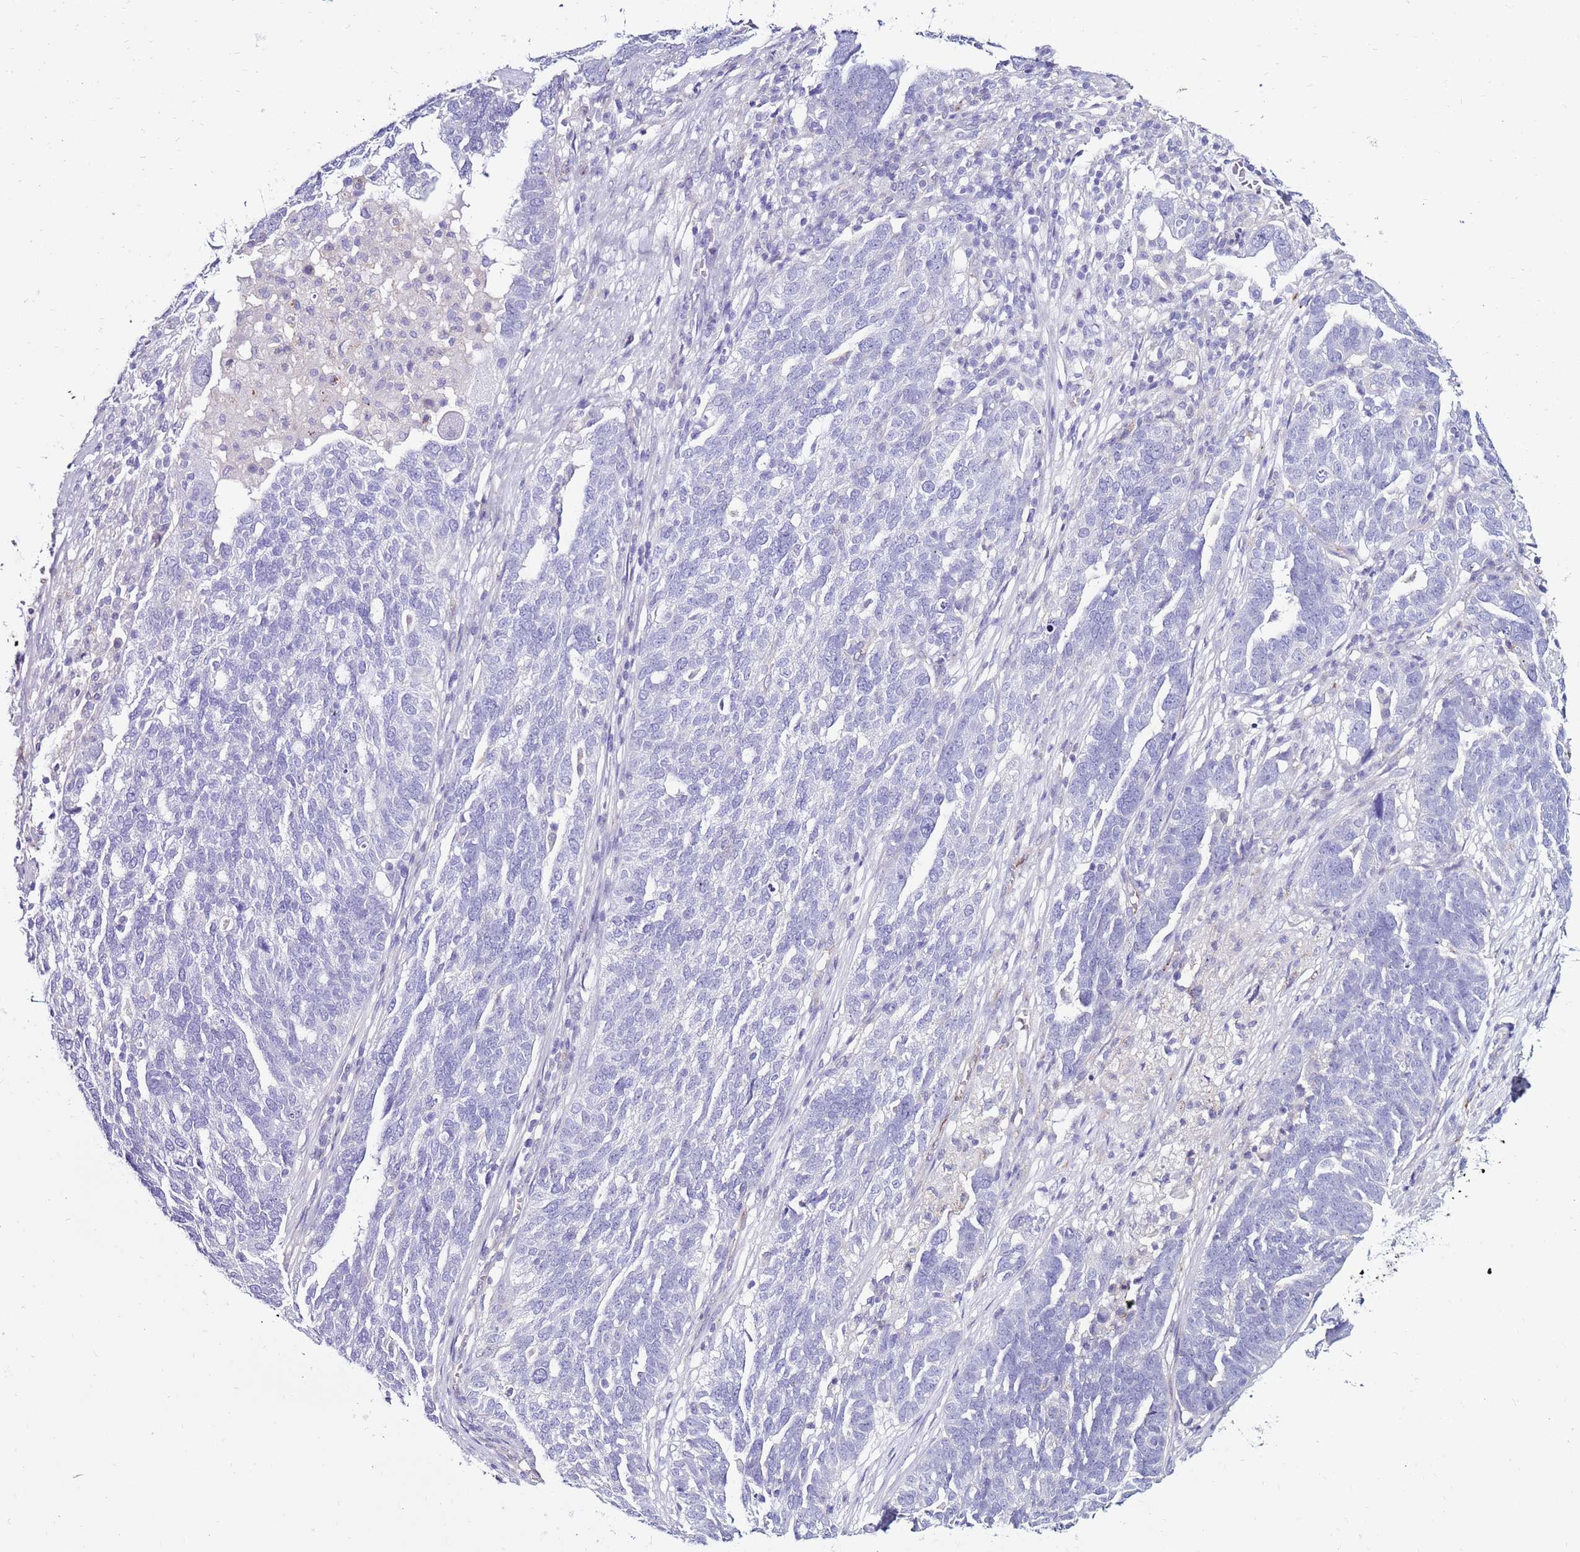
{"staining": {"intensity": "negative", "quantity": "none", "location": "none"}, "tissue": "ovarian cancer", "cell_type": "Tumor cells", "image_type": "cancer", "snomed": [{"axis": "morphology", "description": "Cystadenocarcinoma, serous, NOS"}, {"axis": "topography", "description": "Ovary"}], "caption": "A photomicrograph of human ovarian cancer (serous cystadenocarcinoma) is negative for staining in tumor cells.", "gene": "CLEC4M", "patient": {"sex": "female", "age": 59}}